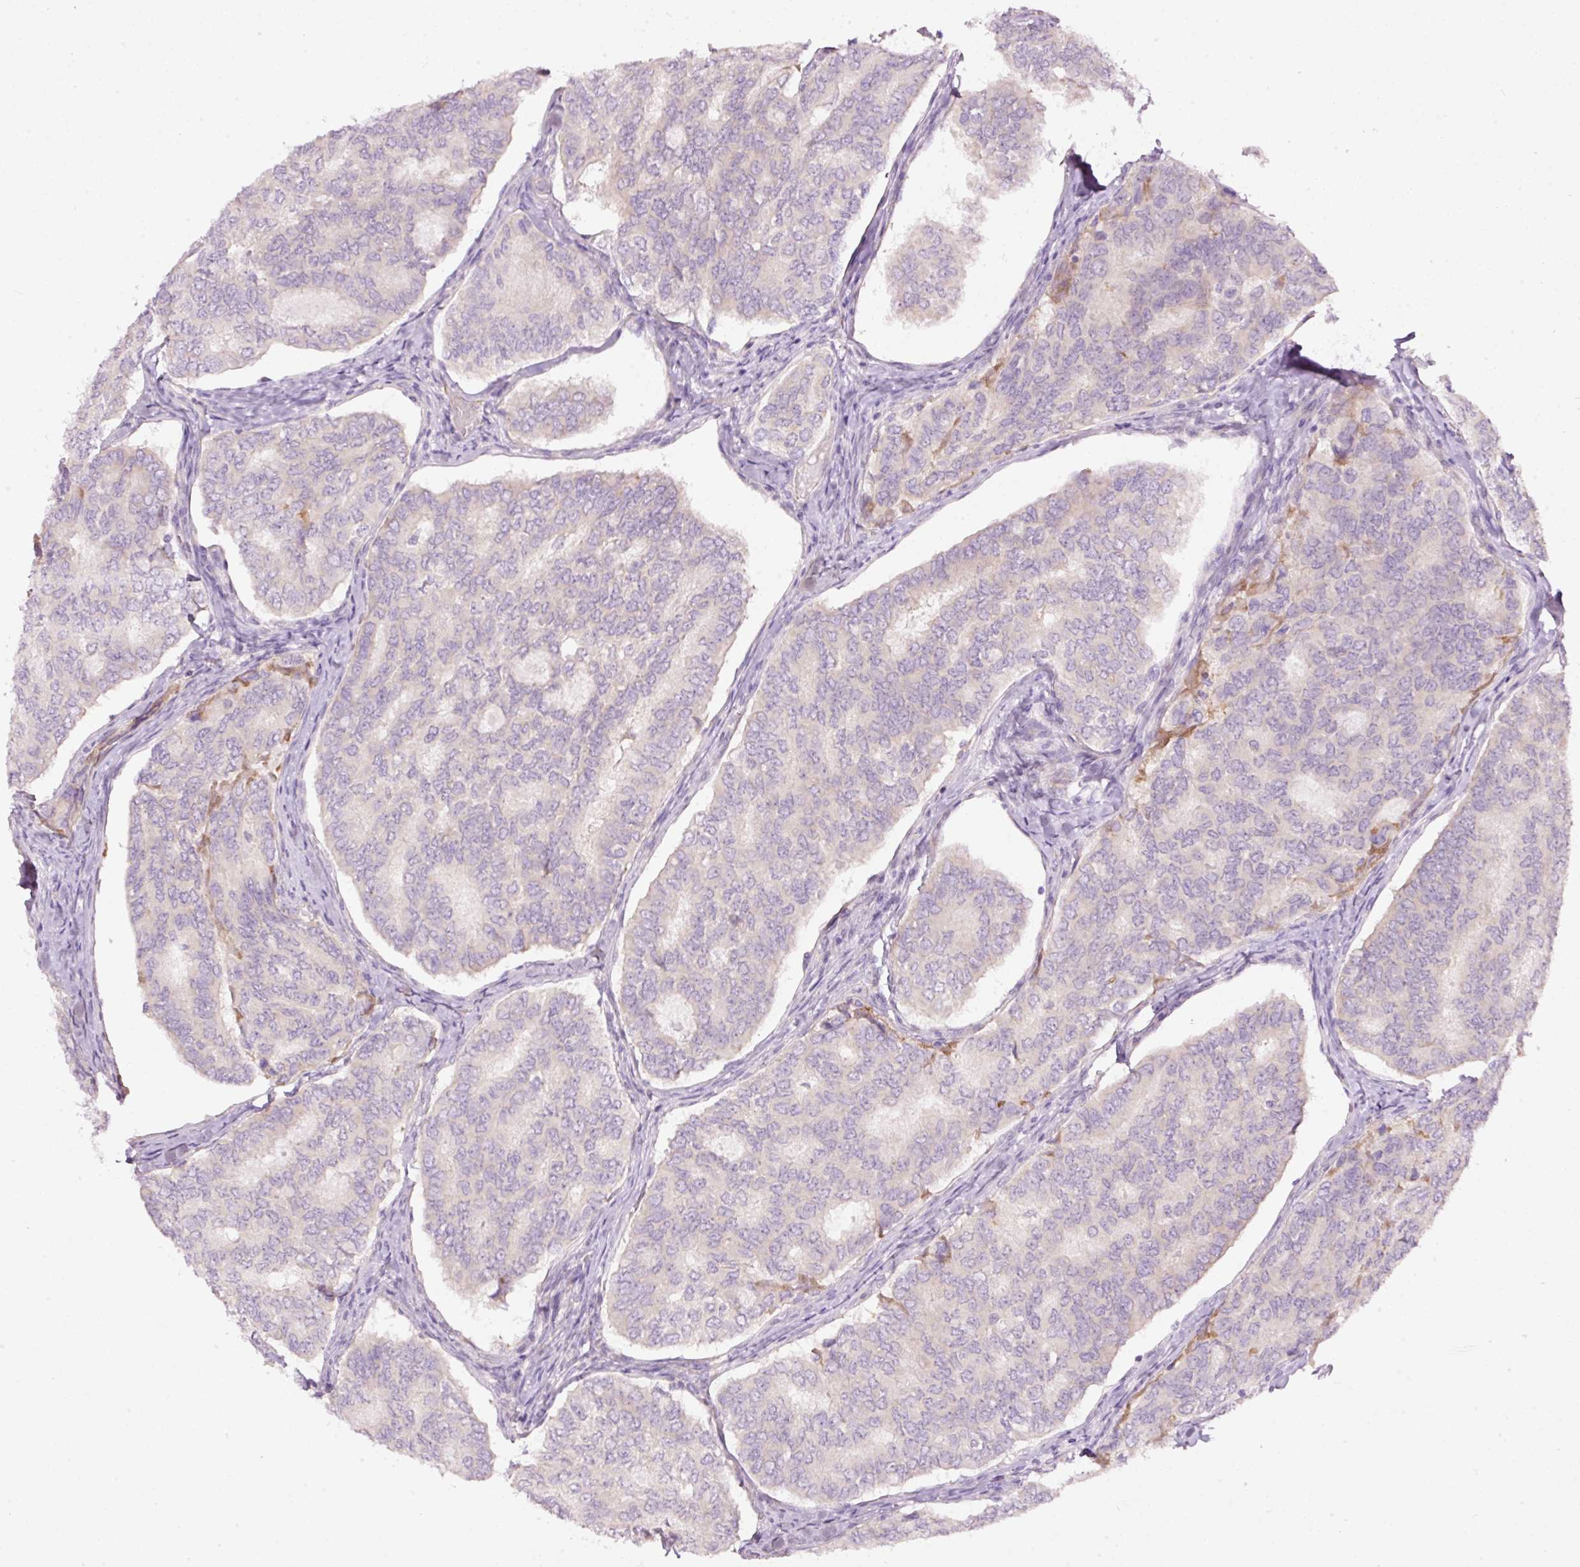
{"staining": {"intensity": "negative", "quantity": "none", "location": "none"}, "tissue": "thyroid cancer", "cell_type": "Tumor cells", "image_type": "cancer", "snomed": [{"axis": "morphology", "description": "Papillary adenocarcinoma, NOS"}, {"axis": "topography", "description": "Thyroid gland"}], "caption": "IHC photomicrograph of neoplastic tissue: thyroid cancer stained with DAB reveals no significant protein expression in tumor cells. (DAB IHC with hematoxylin counter stain).", "gene": "RSPO2", "patient": {"sex": "female", "age": 35}}